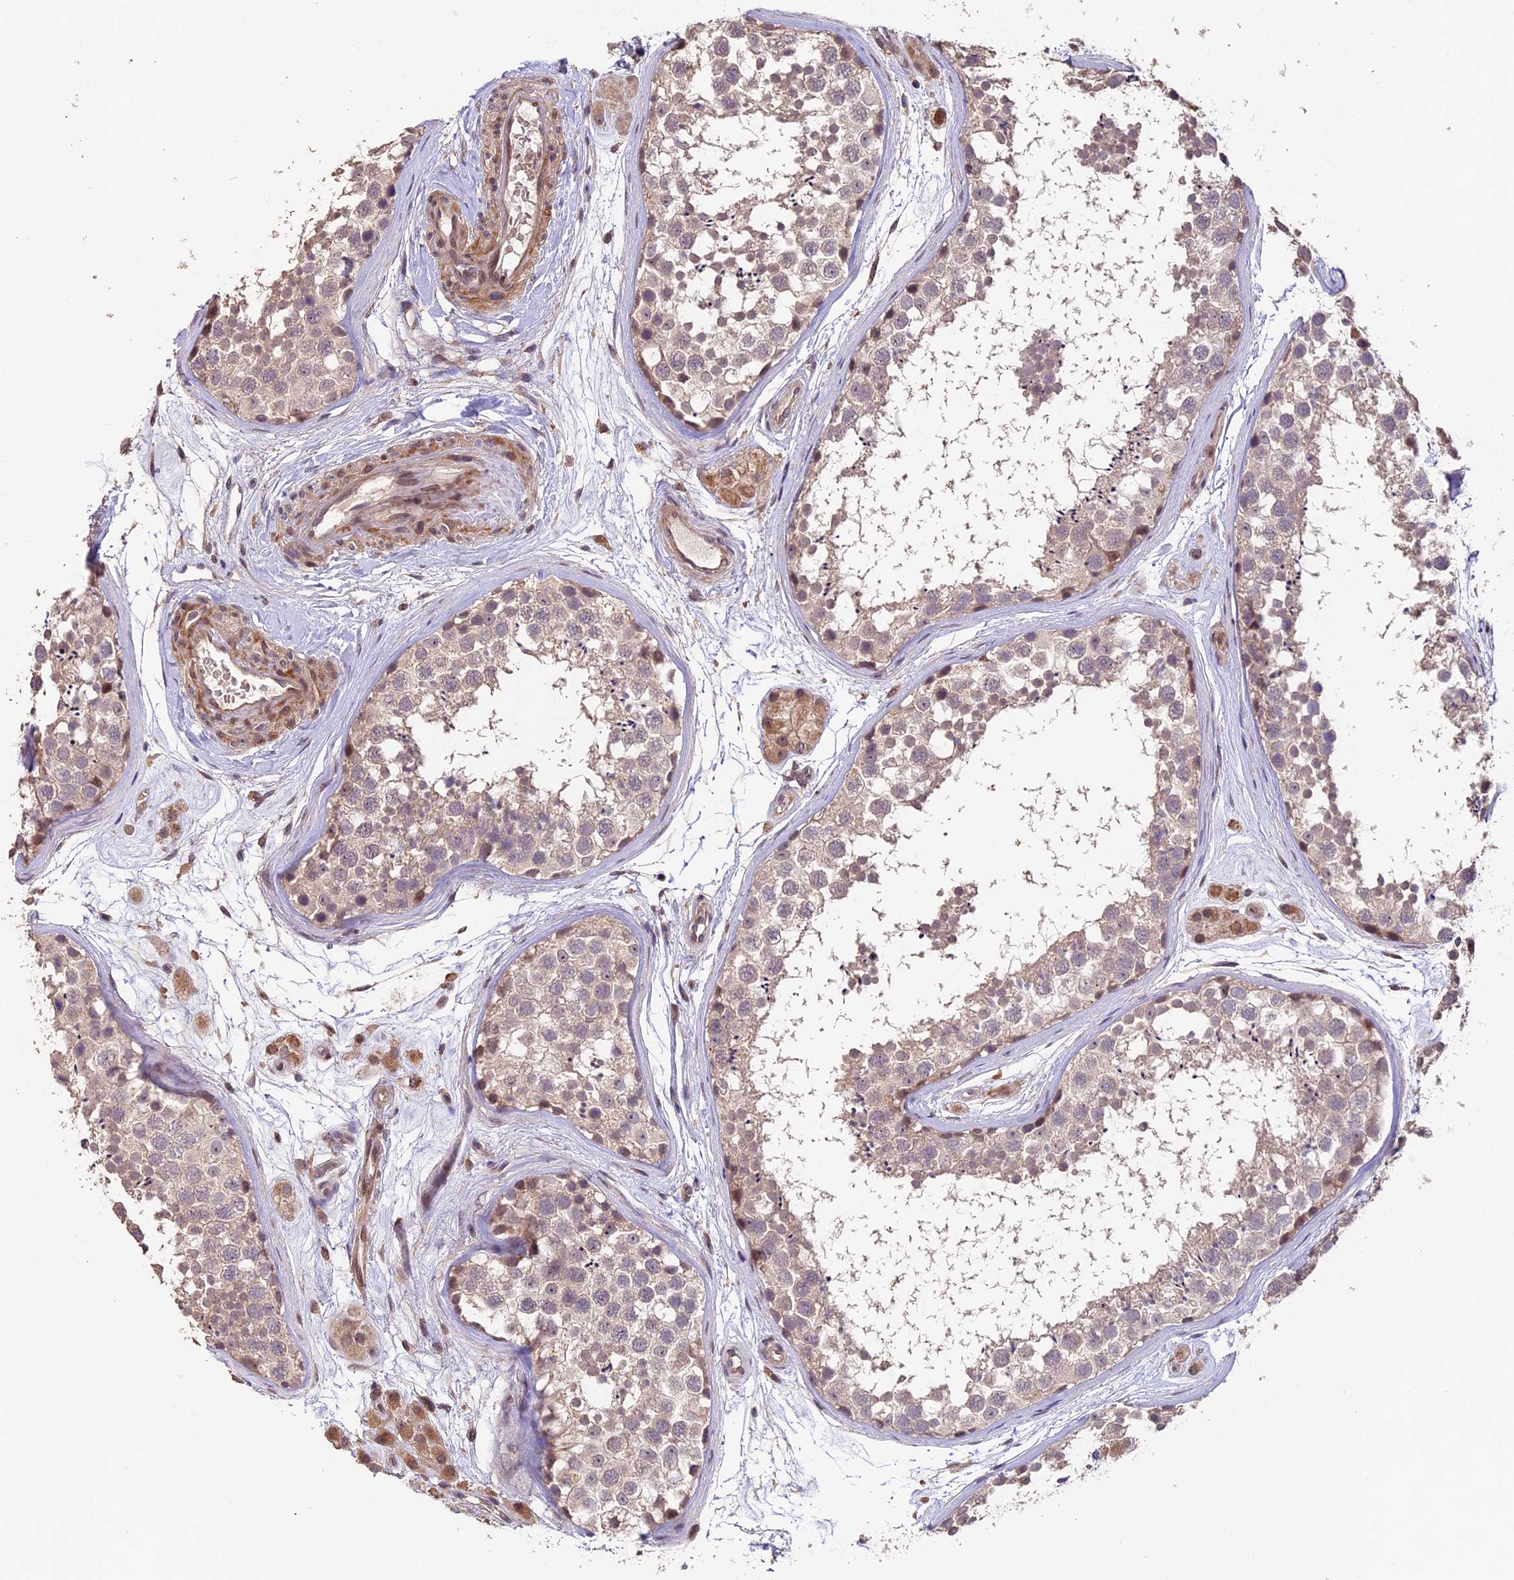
{"staining": {"intensity": "weak", "quantity": "<25%", "location": "cytoplasmic/membranous"}, "tissue": "testis", "cell_type": "Cells in seminiferous ducts", "image_type": "normal", "snomed": [{"axis": "morphology", "description": "Normal tissue, NOS"}, {"axis": "topography", "description": "Testis"}], "caption": "Immunohistochemistry (IHC) micrograph of unremarkable testis: testis stained with DAB (3,3'-diaminobenzidine) shows no significant protein positivity in cells in seminiferous ducts. (DAB IHC visualized using brightfield microscopy, high magnification).", "gene": "GNB5", "patient": {"sex": "male", "age": 56}}